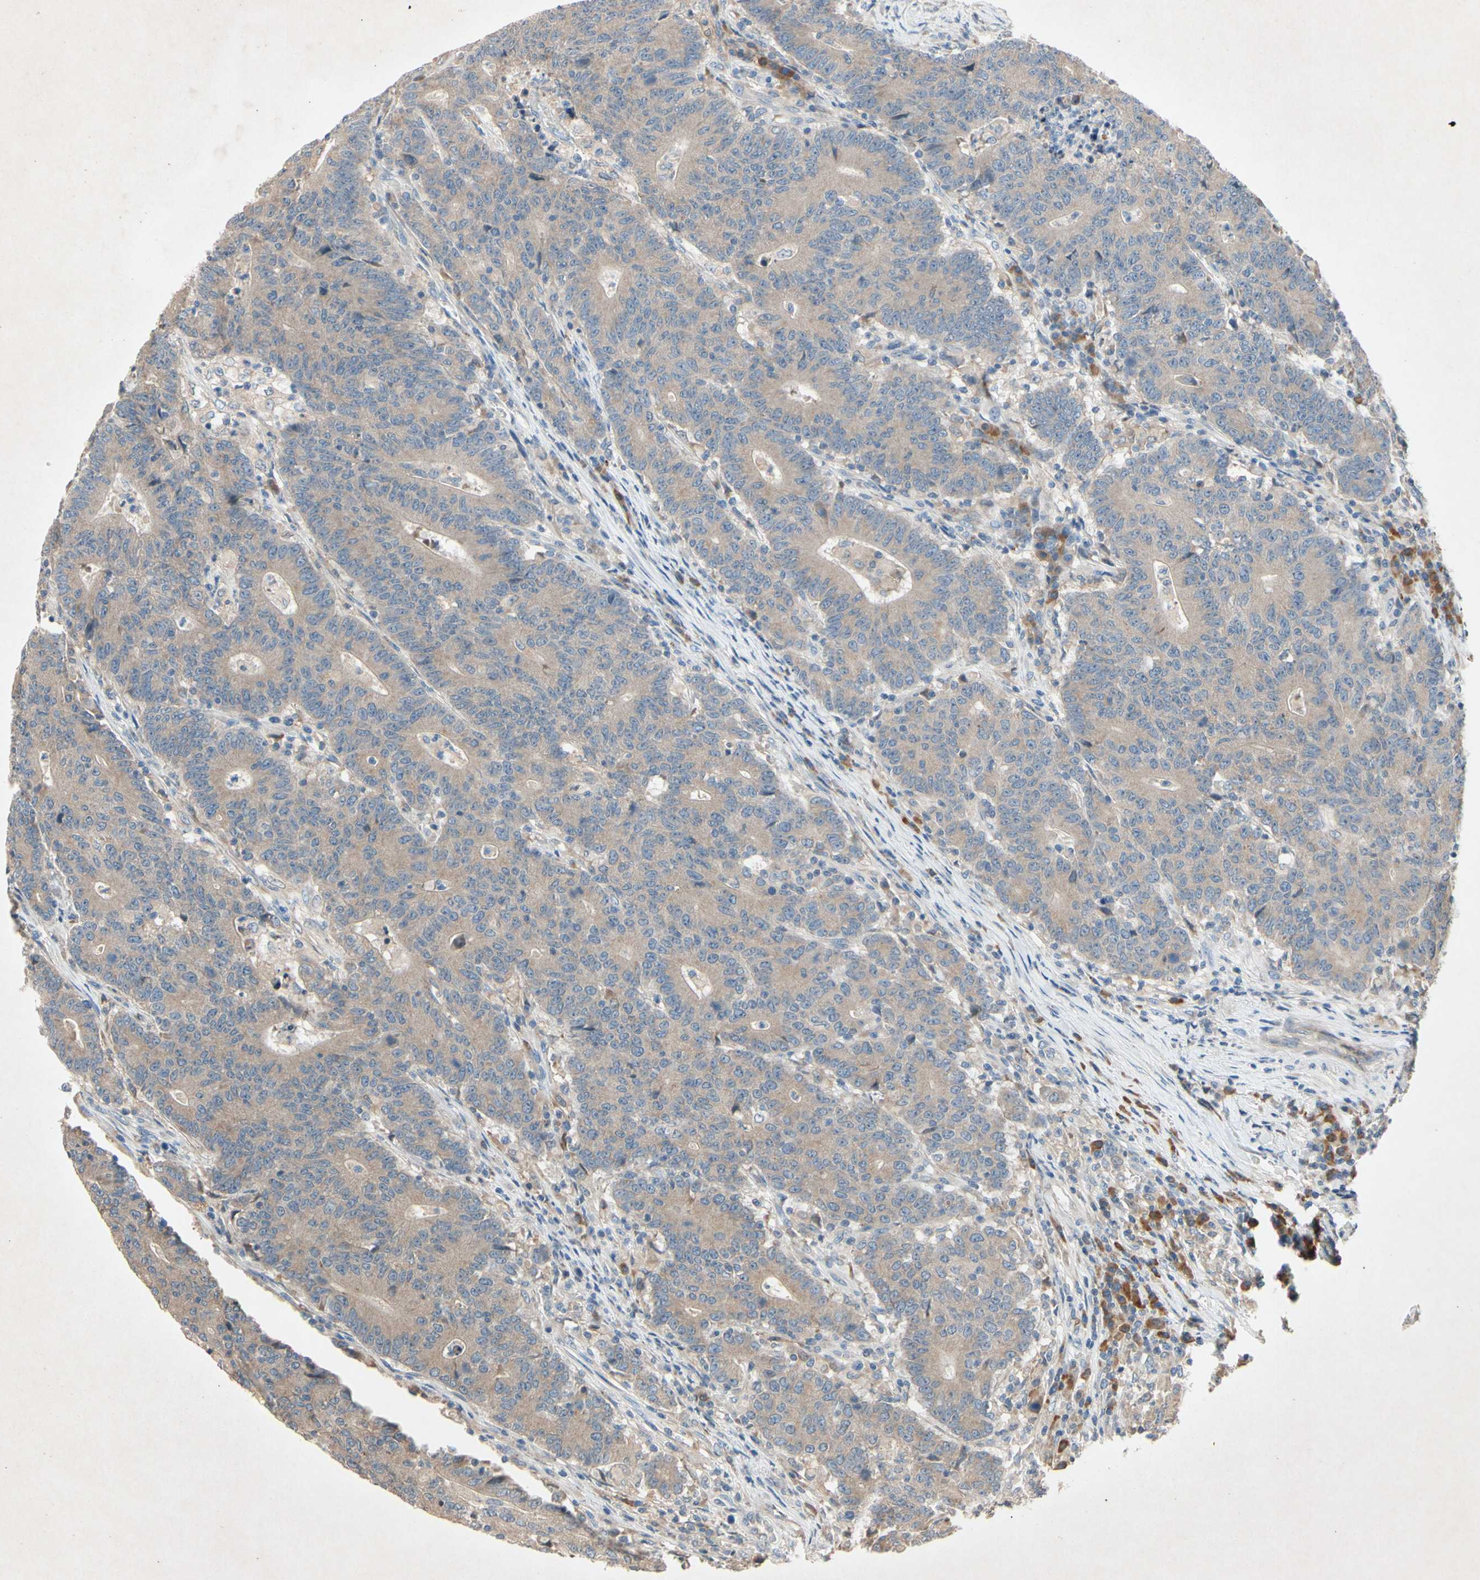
{"staining": {"intensity": "moderate", "quantity": ">75%", "location": "cytoplasmic/membranous"}, "tissue": "colorectal cancer", "cell_type": "Tumor cells", "image_type": "cancer", "snomed": [{"axis": "morphology", "description": "Normal tissue, NOS"}, {"axis": "morphology", "description": "Adenocarcinoma, NOS"}, {"axis": "topography", "description": "Colon"}], "caption": "Tumor cells display medium levels of moderate cytoplasmic/membranous positivity in about >75% of cells in human adenocarcinoma (colorectal).", "gene": "PRDX4", "patient": {"sex": "female", "age": 75}}